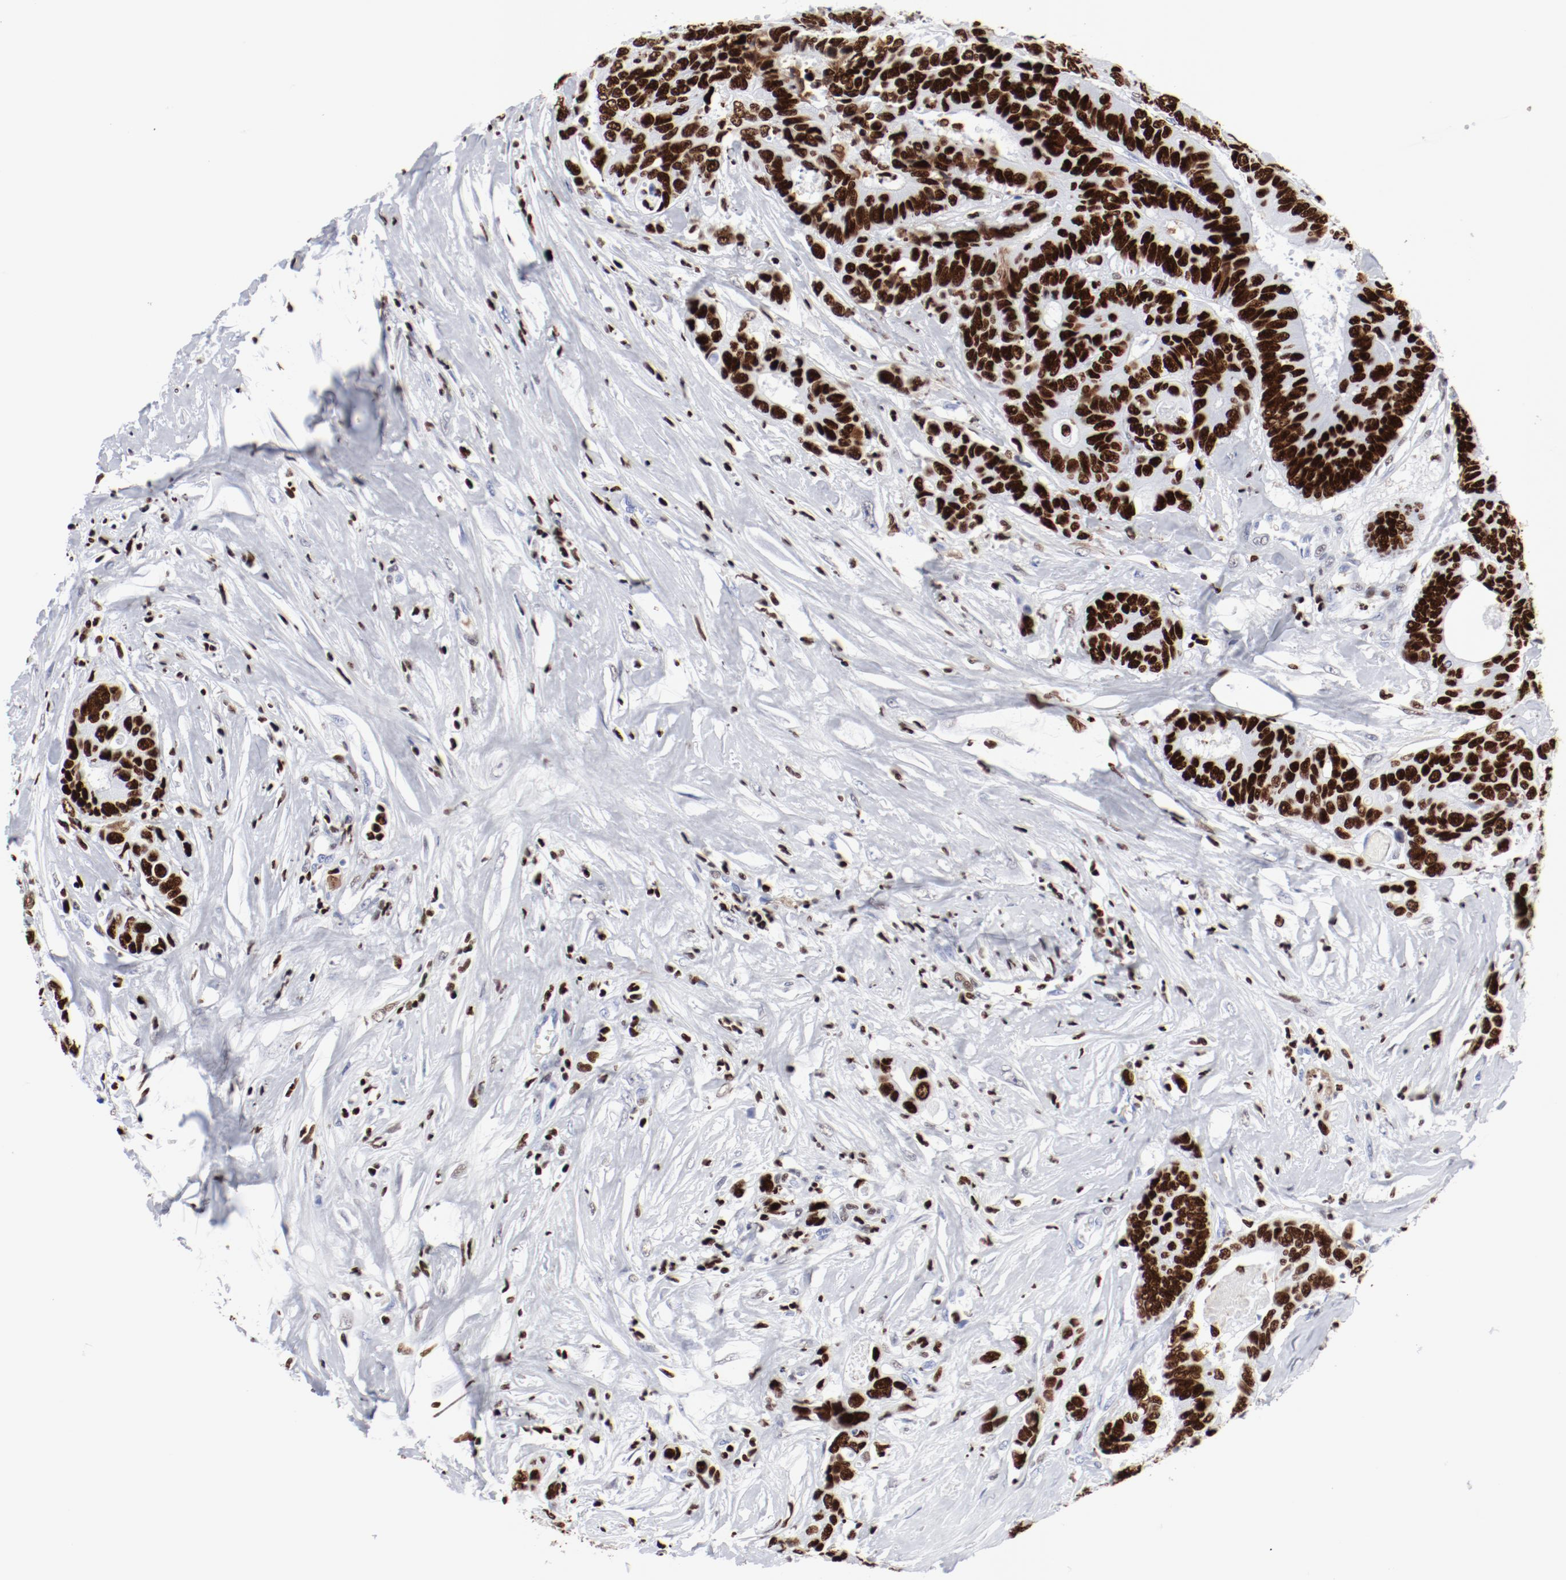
{"staining": {"intensity": "strong", "quantity": ">75%", "location": "nuclear"}, "tissue": "colorectal cancer", "cell_type": "Tumor cells", "image_type": "cancer", "snomed": [{"axis": "morphology", "description": "Adenocarcinoma, NOS"}, {"axis": "topography", "description": "Rectum"}], "caption": "DAB immunohistochemical staining of colorectal cancer (adenocarcinoma) reveals strong nuclear protein expression in about >75% of tumor cells.", "gene": "SMARCC2", "patient": {"sex": "male", "age": 55}}